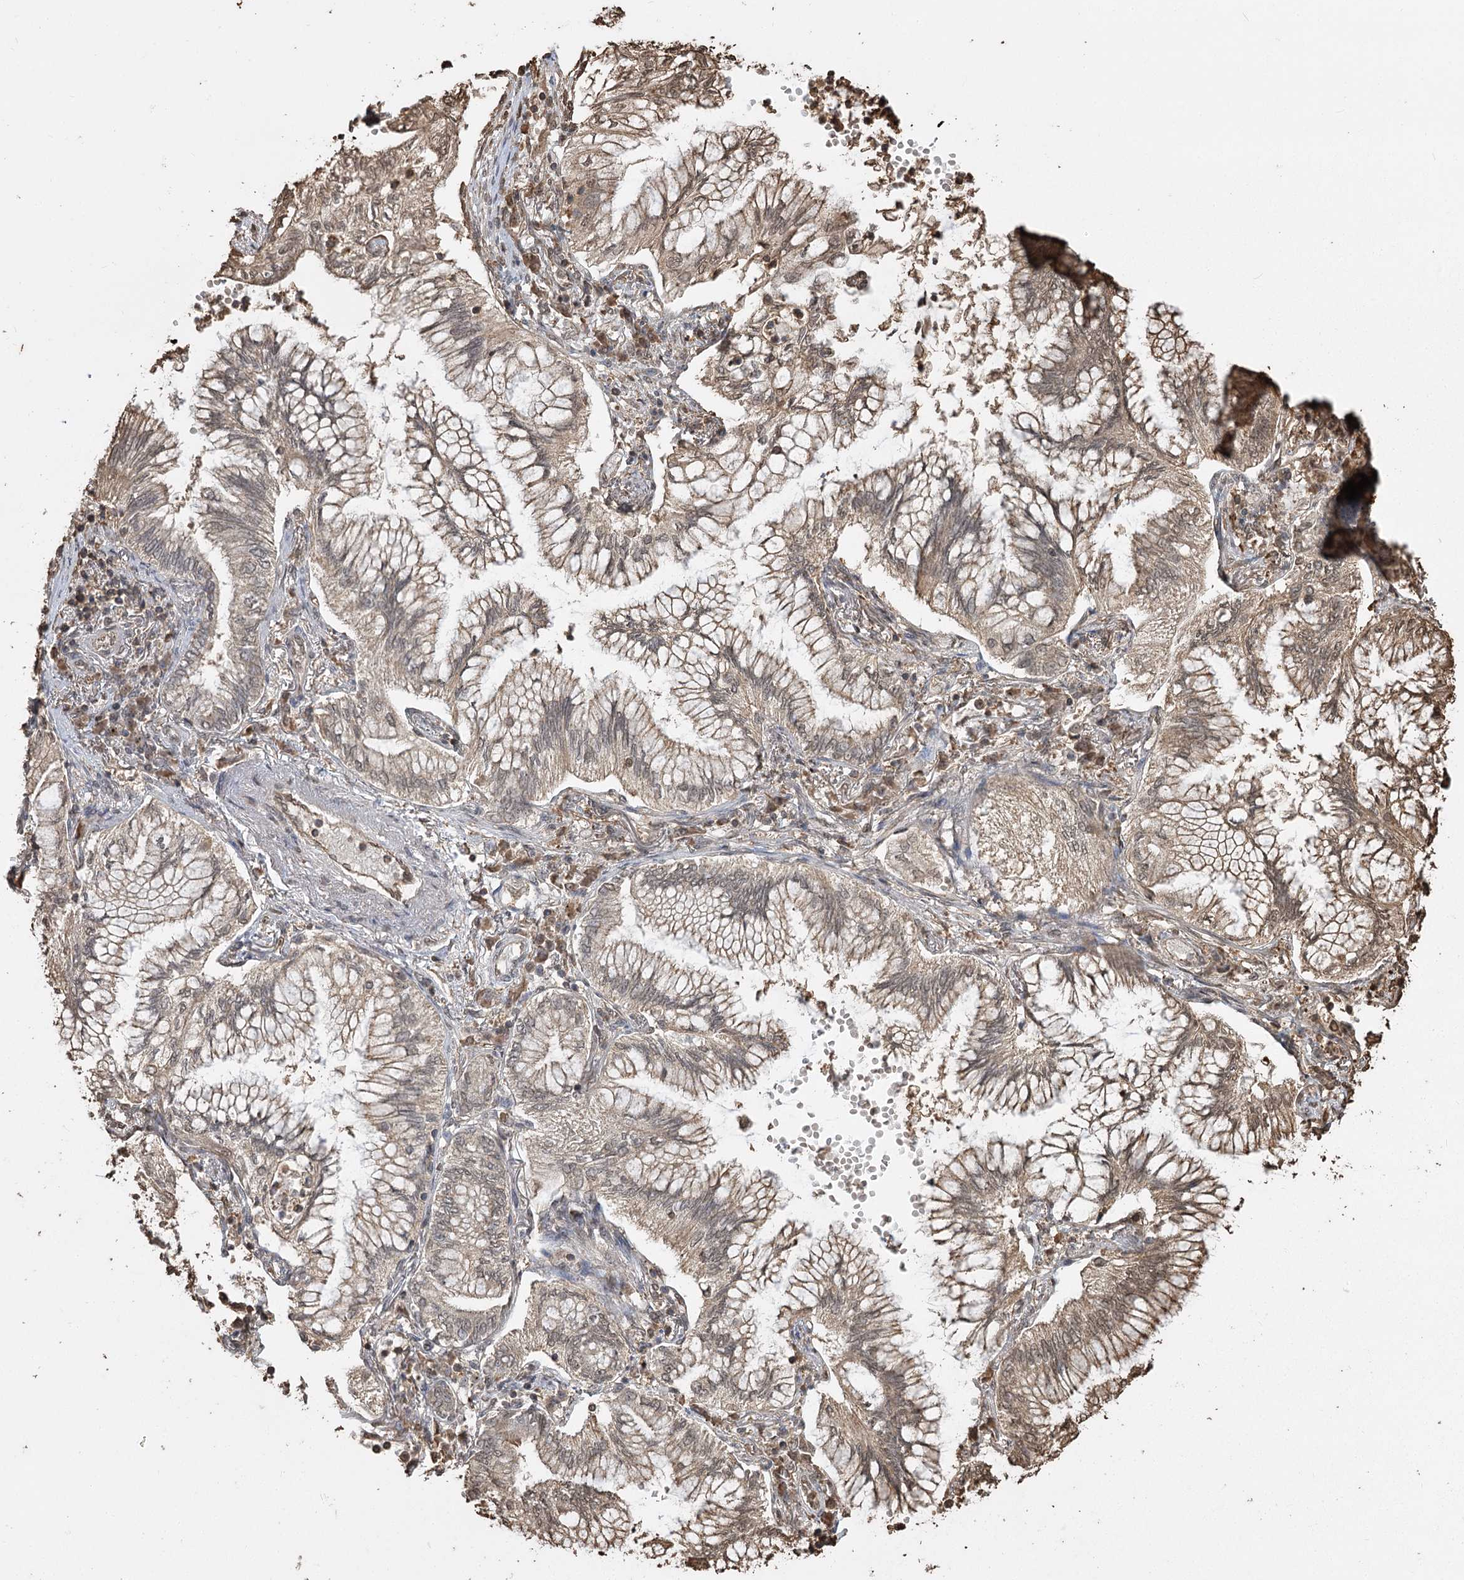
{"staining": {"intensity": "weak", "quantity": "25%-75%", "location": "cytoplasmic/membranous,nuclear"}, "tissue": "lung cancer", "cell_type": "Tumor cells", "image_type": "cancer", "snomed": [{"axis": "morphology", "description": "Adenocarcinoma, NOS"}, {"axis": "topography", "description": "Lung"}], "caption": "DAB immunohistochemical staining of lung adenocarcinoma displays weak cytoplasmic/membranous and nuclear protein positivity in about 25%-75% of tumor cells.", "gene": "PLCH1", "patient": {"sex": "female", "age": 70}}